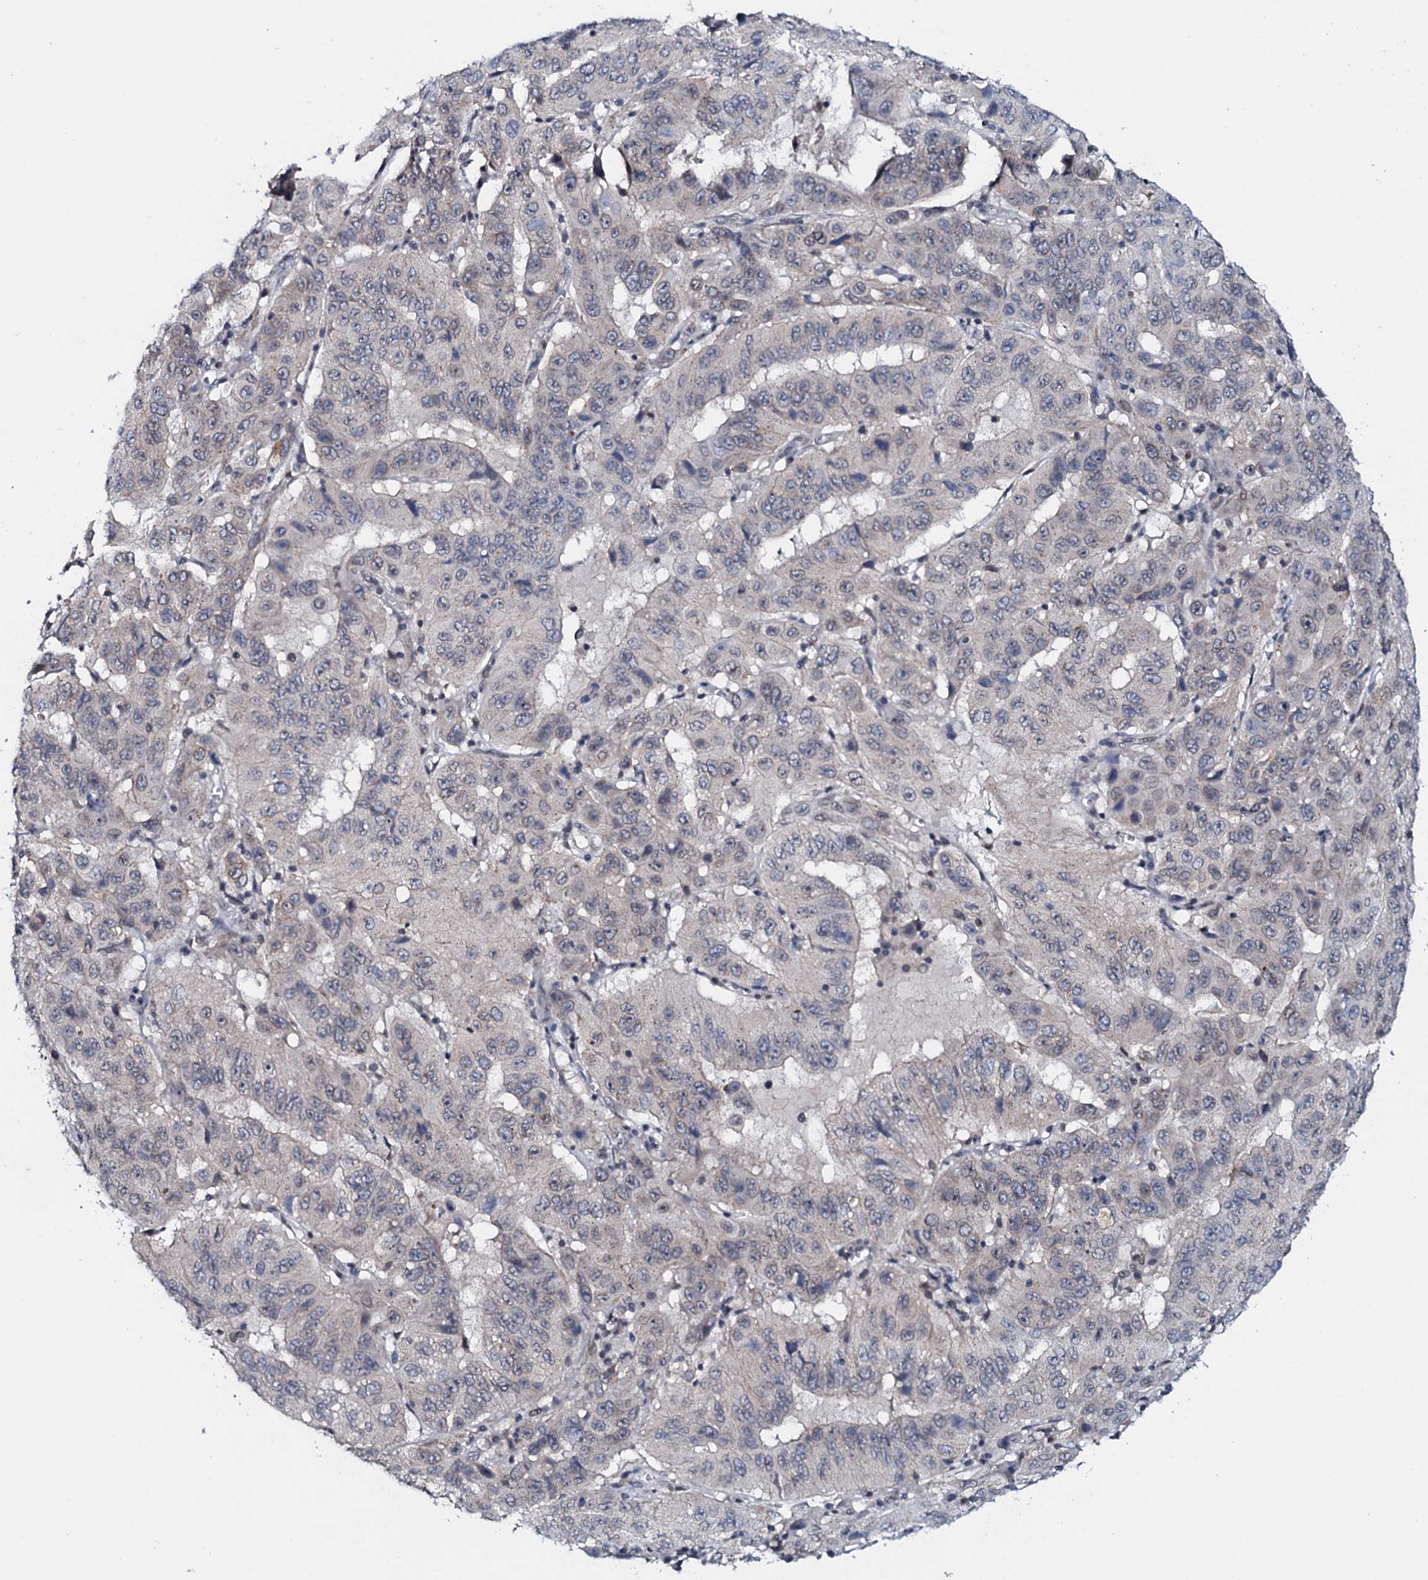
{"staining": {"intensity": "negative", "quantity": "none", "location": "none"}, "tissue": "pancreatic cancer", "cell_type": "Tumor cells", "image_type": "cancer", "snomed": [{"axis": "morphology", "description": "Adenocarcinoma, NOS"}, {"axis": "topography", "description": "Pancreas"}], "caption": "High magnification brightfield microscopy of pancreatic adenocarcinoma stained with DAB (3,3'-diaminobenzidine) (brown) and counterstained with hematoxylin (blue): tumor cells show no significant staining.", "gene": "SNTA1", "patient": {"sex": "male", "age": 63}}